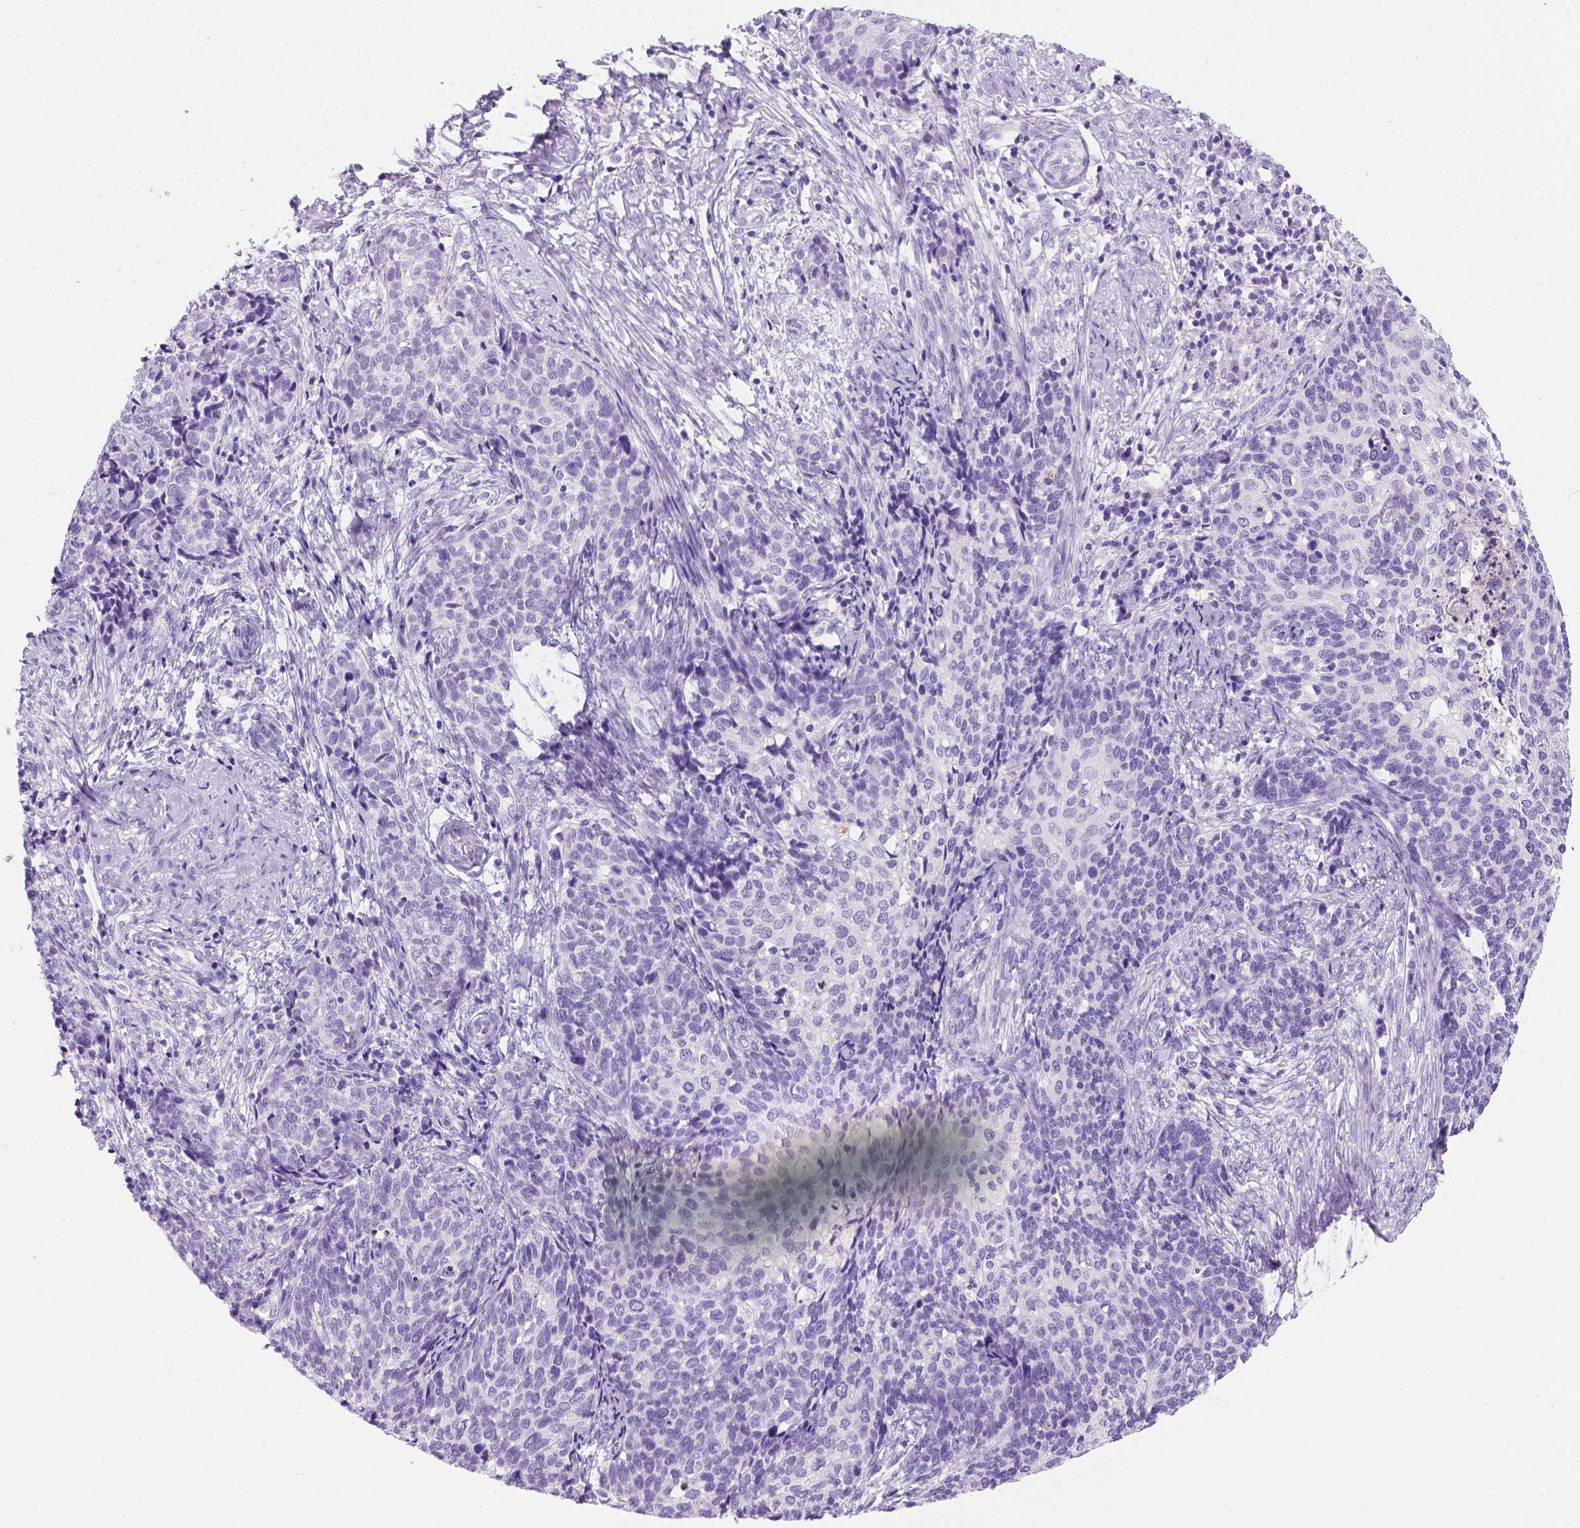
{"staining": {"intensity": "negative", "quantity": "none", "location": "none"}, "tissue": "cervical cancer", "cell_type": "Tumor cells", "image_type": "cancer", "snomed": [{"axis": "morphology", "description": "Squamous cell carcinoma, NOS"}, {"axis": "topography", "description": "Cervix"}], "caption": "Immunohistochemistry of squamous cell carcinoma (cervical) shows no staining in tumor cells.", "gene": "ARMS2", "patient": {"sex": "female", "age": 39}}